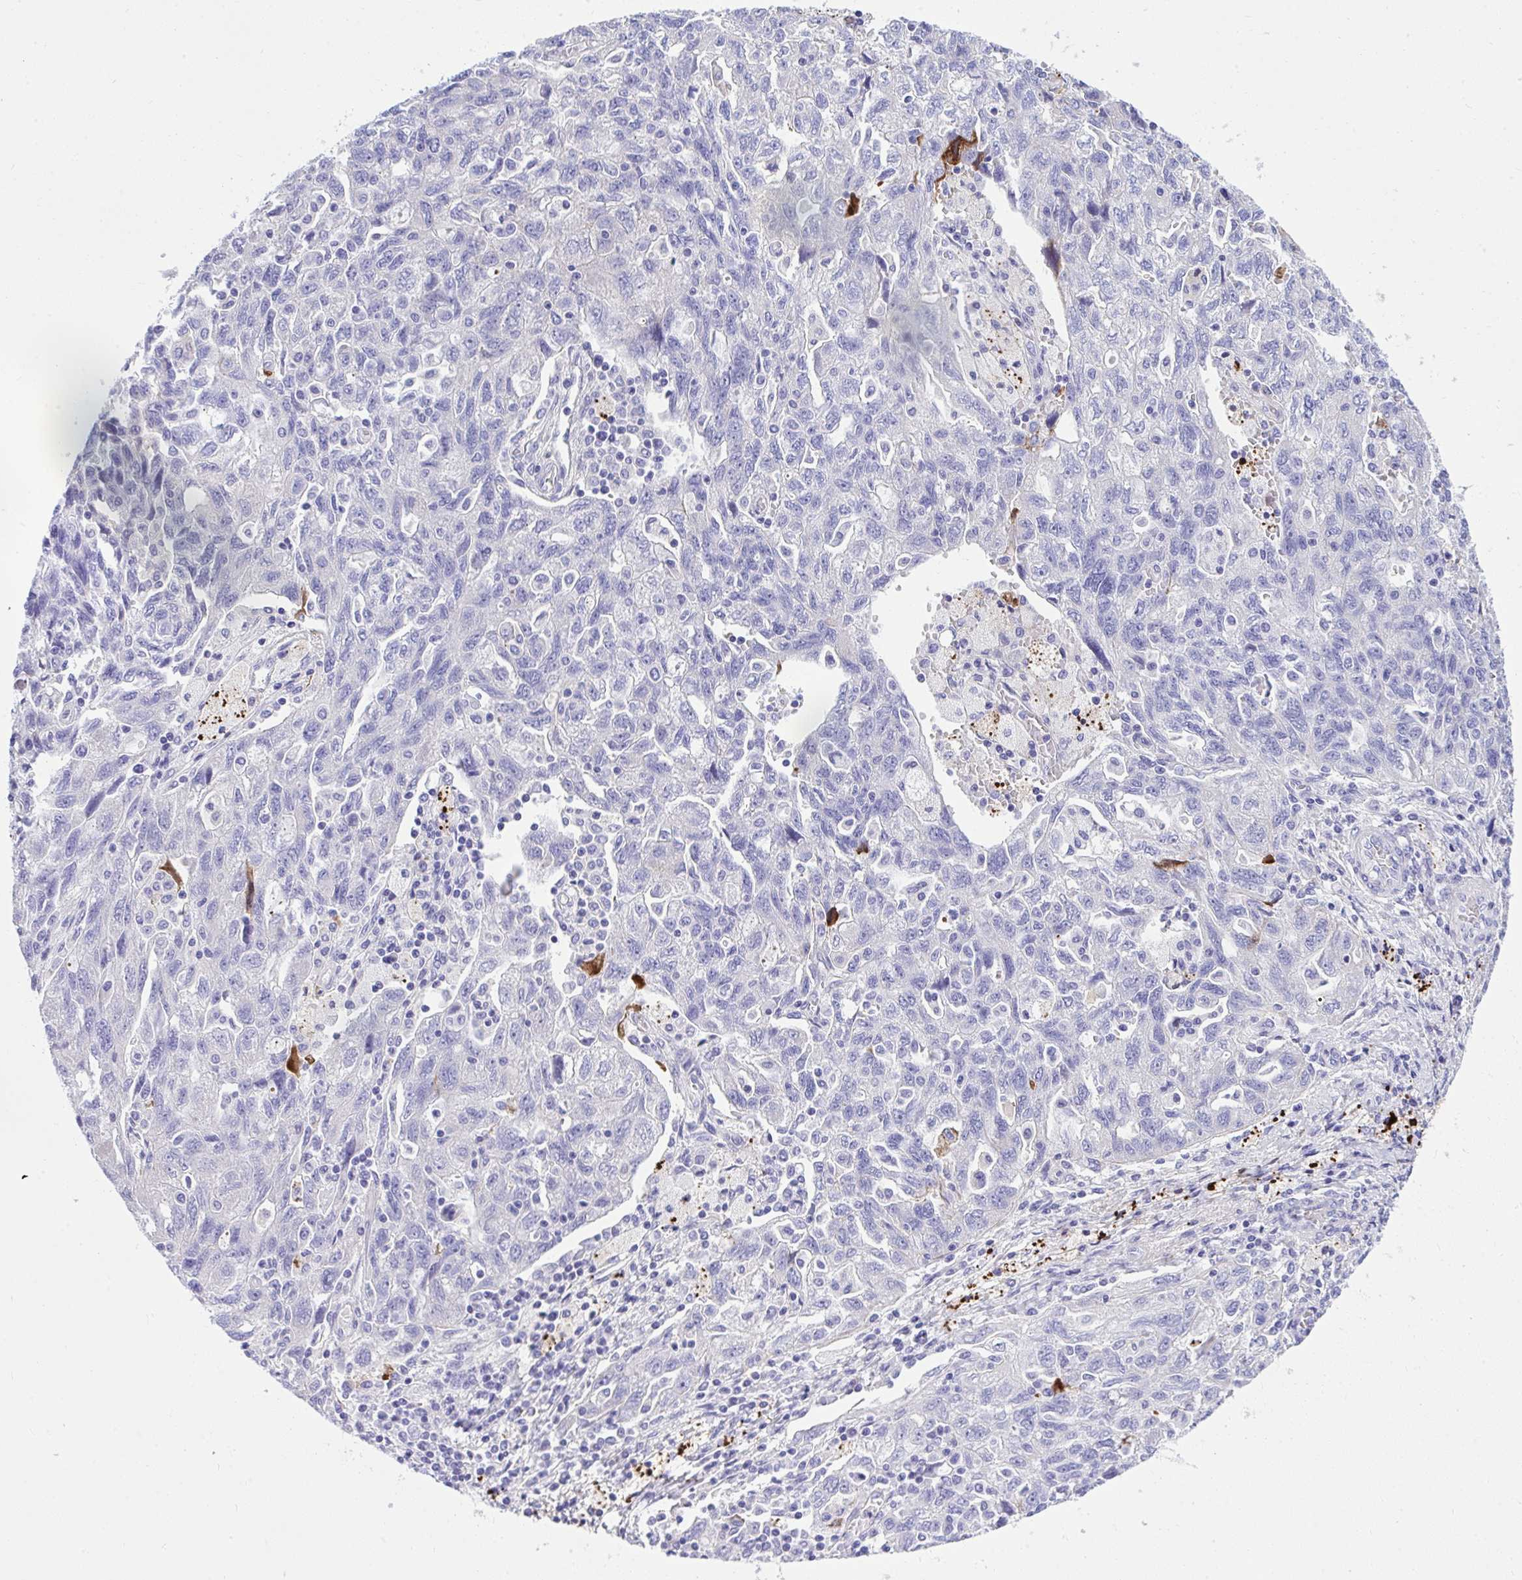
{"staining": {"intensity": "negative", "quantity": "none", "location": "none"}, "tissue": "ovarian cancer", "cell_type": "Tumor cells", "image_type": "cancer", "snomed": [{"axis": "morphology", "description": "Carcinoma, NOS"}, {"axis": "morphology", "description": "Cystadenocarcinoma, serous, NOS"}, {"axis": "topography", "description": "Ovary"}], "caption": "Immunohistochemistry image of neoplastic tissue: ovarian cancer stained with DAB shows no significant protein staining in tumor cells. Brightfield microscopy of immunohistochemistry stained with DAB (3,3'-diaminobenzidine) (brown) and hematoxylin (blue), captured at high magnification.", "gene": "HRG", "patient": {"sex": "female", "age": 69}}